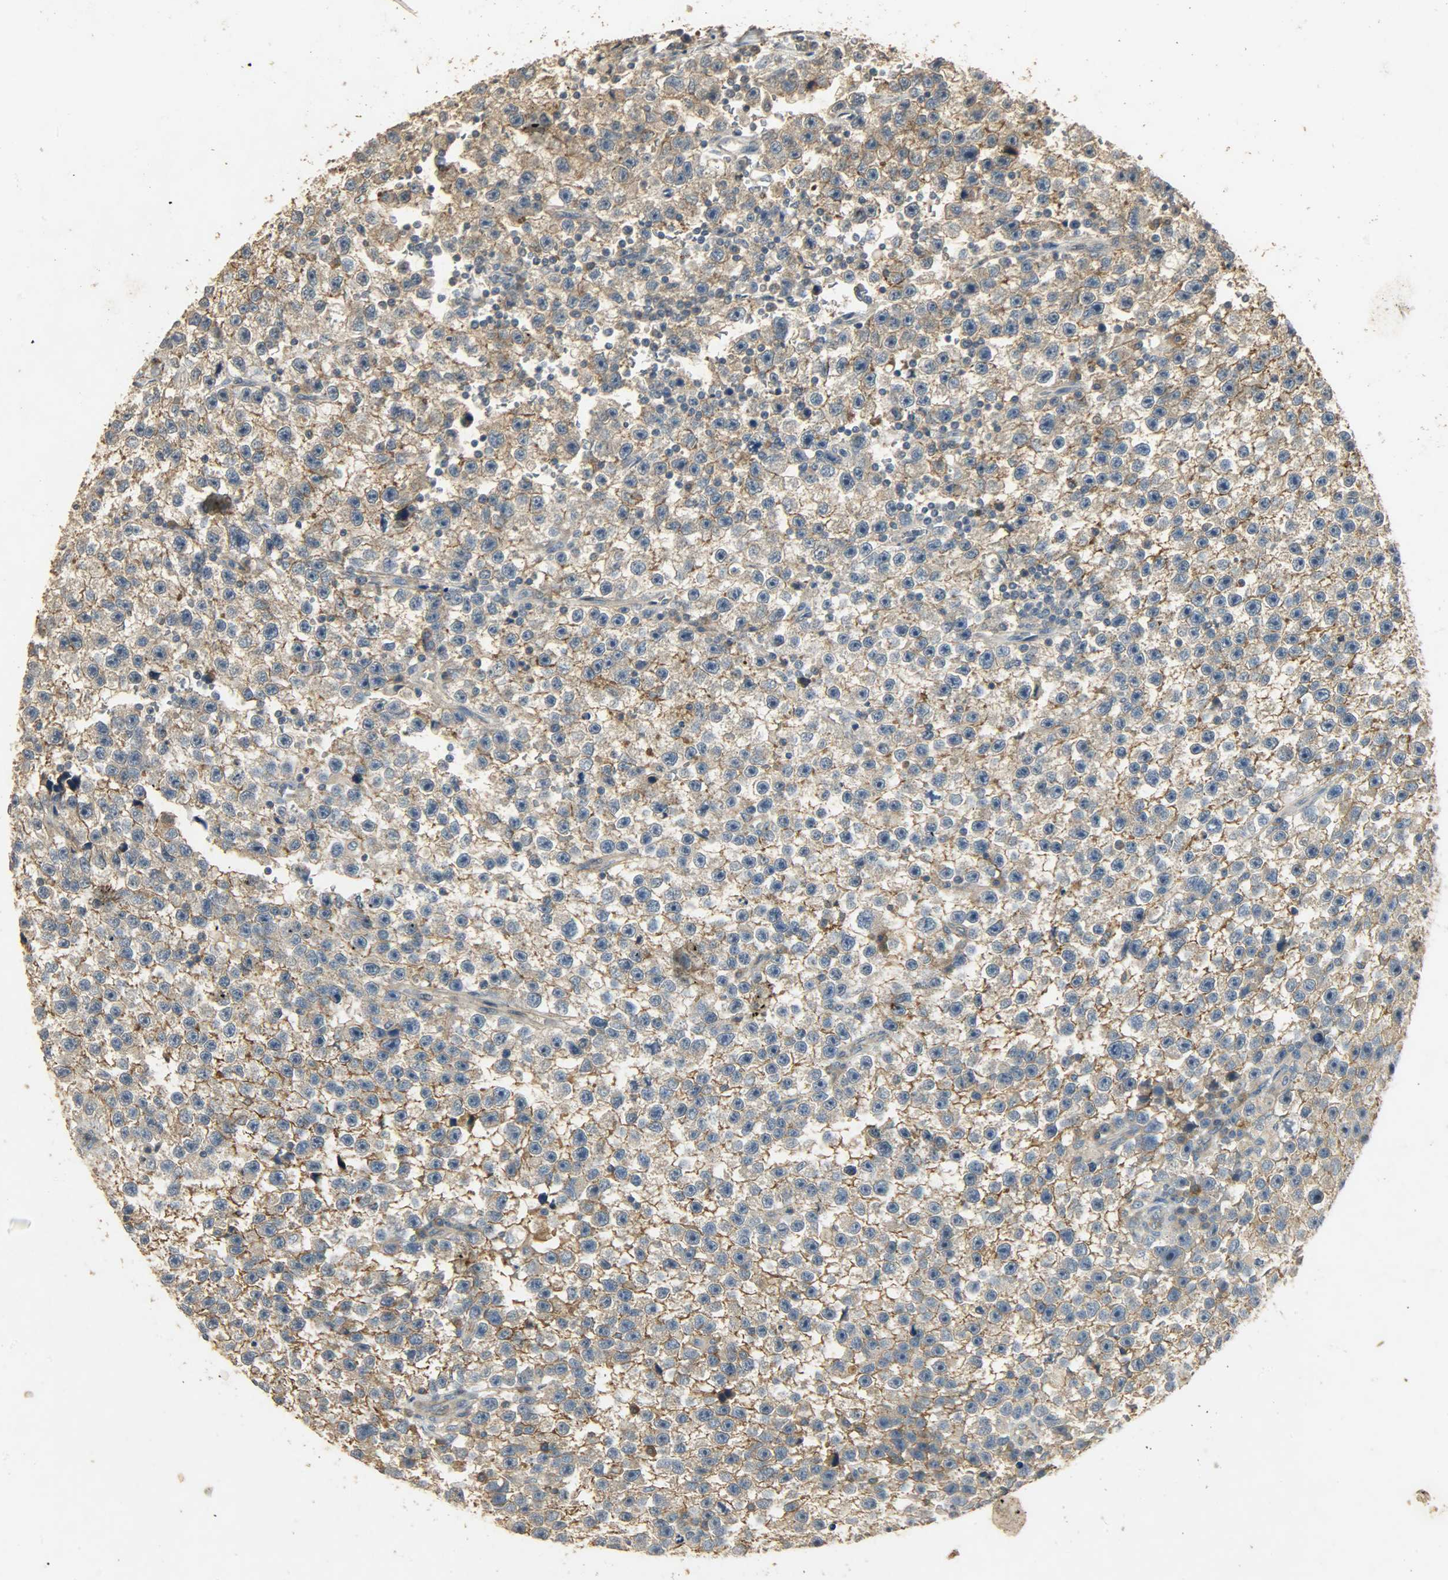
{"staining": {"intensity": "moderate", "quantity": ">75%", "location": "cytoplasmic/membranous"}, "tissue": "testis cancer", "cell_type": "Tumor cells", "image_type": "cancer", "snomed": [{"axis": "morphology", "description": "Seminoma, NOS"}, {"axis": "topography", "description": "Testis"}], "caption": "Immunohistochemistry (IHC) (DAB) staining of testis cancer shows moderate cytoplasmic/membranous protein positivity in about >75% of tumor cells. Immunohistochemistry (IHC) stains the protein of interest in brown and the nuclei are stained blue.", "gene": "ATP2B1", "patient": {"sex": "male", "age": 33}}